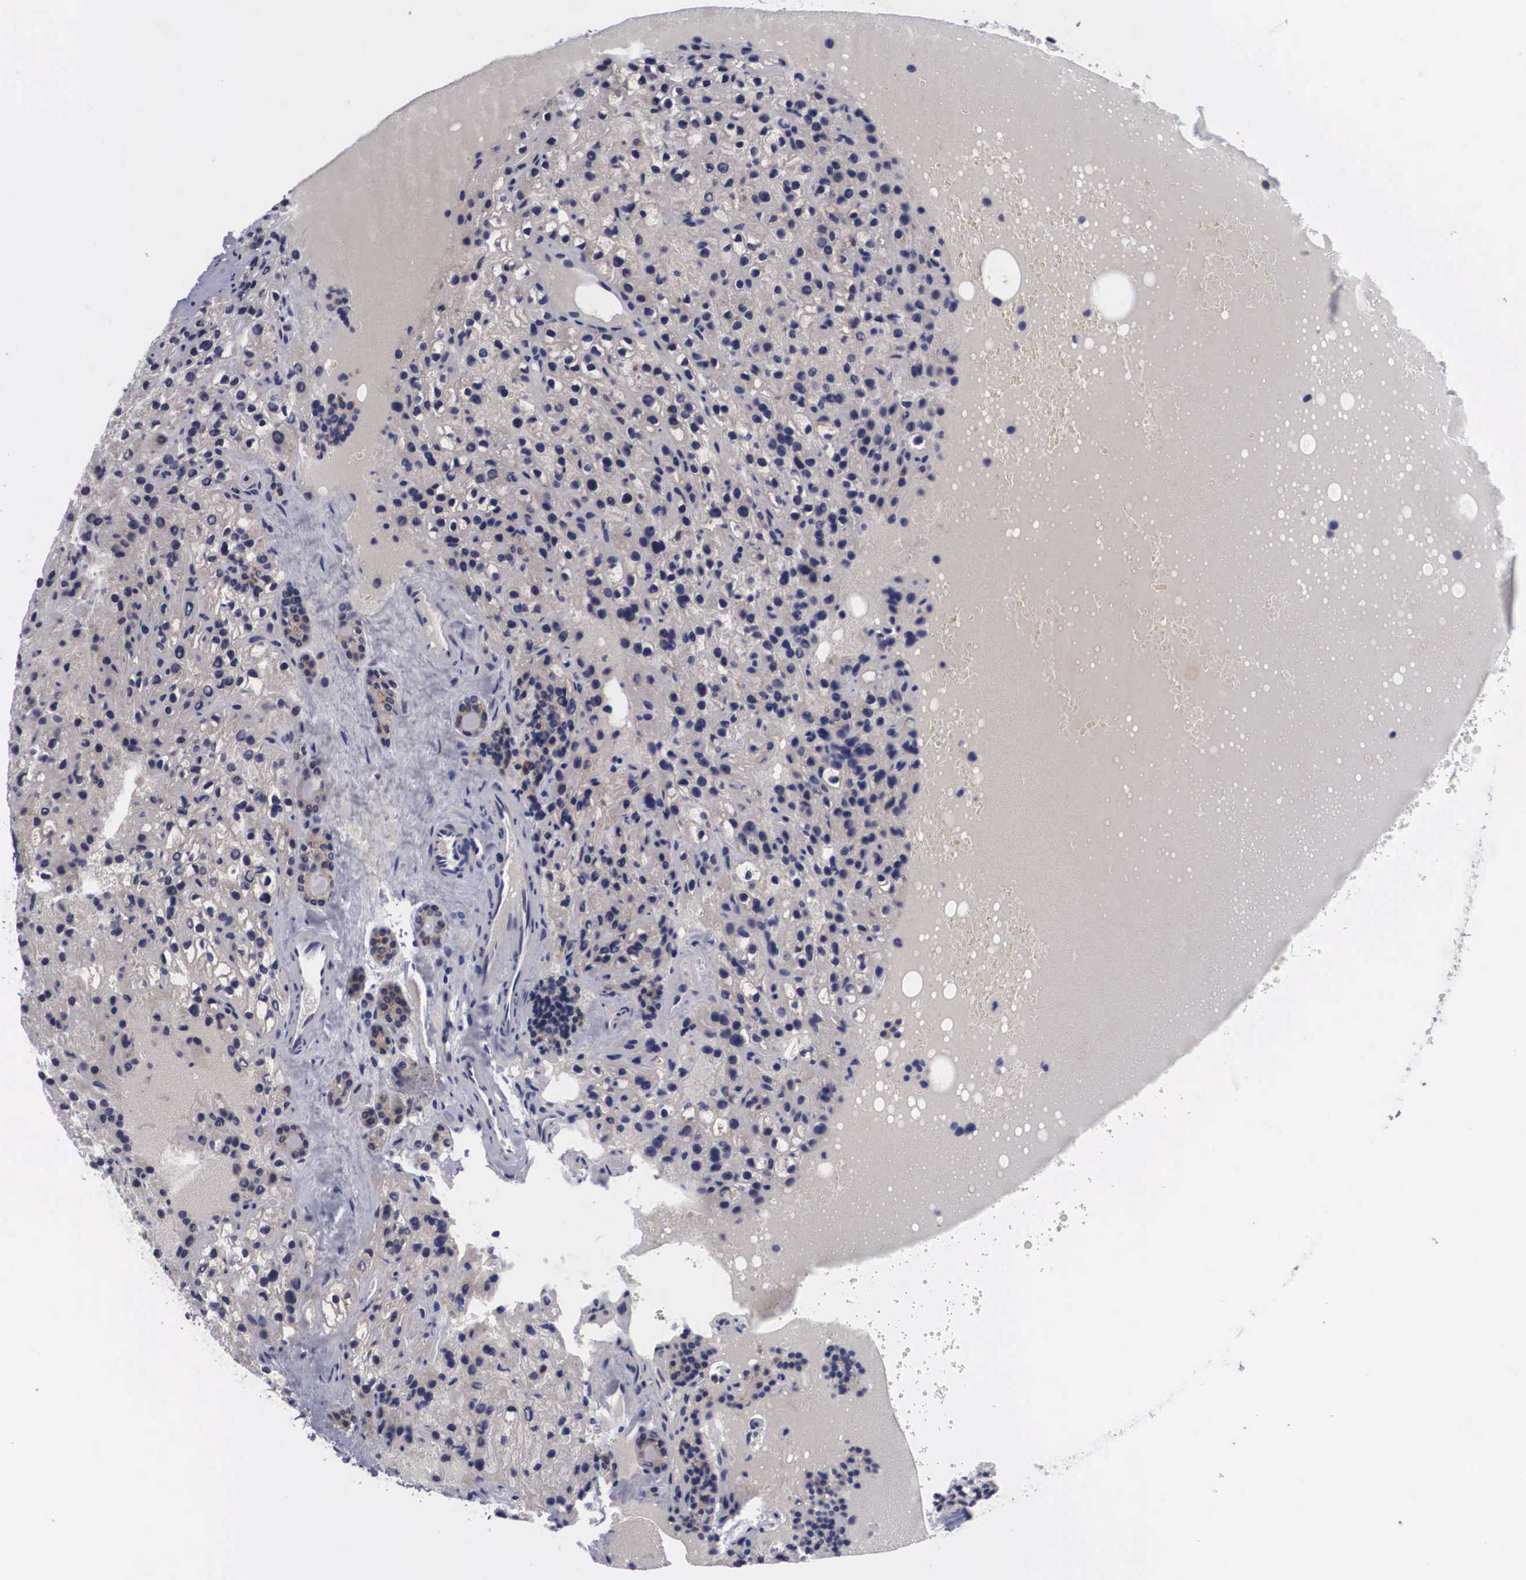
{"staining": {"intensity": "weak", "quantity": "<25%", "location": "cytoplasmic/membranous"}, "tissue": "parathyroid gland", "cell_type": "Glandular cells", "image_type": "normal", "snomed": [{"axis": "morphology", "description": "Normal tissue, NOS"}, {"axis": "topography", "description": "Parathyroid gland"}], "caption": "Glandular cells show no significant protein expression in unremarkable parathyroid gland. (Immunohistochemistry (ihc), brightfield microscopy, high magnification).", "gene": "CRELD2", "patient": {"sex": "female", "age": 71}}